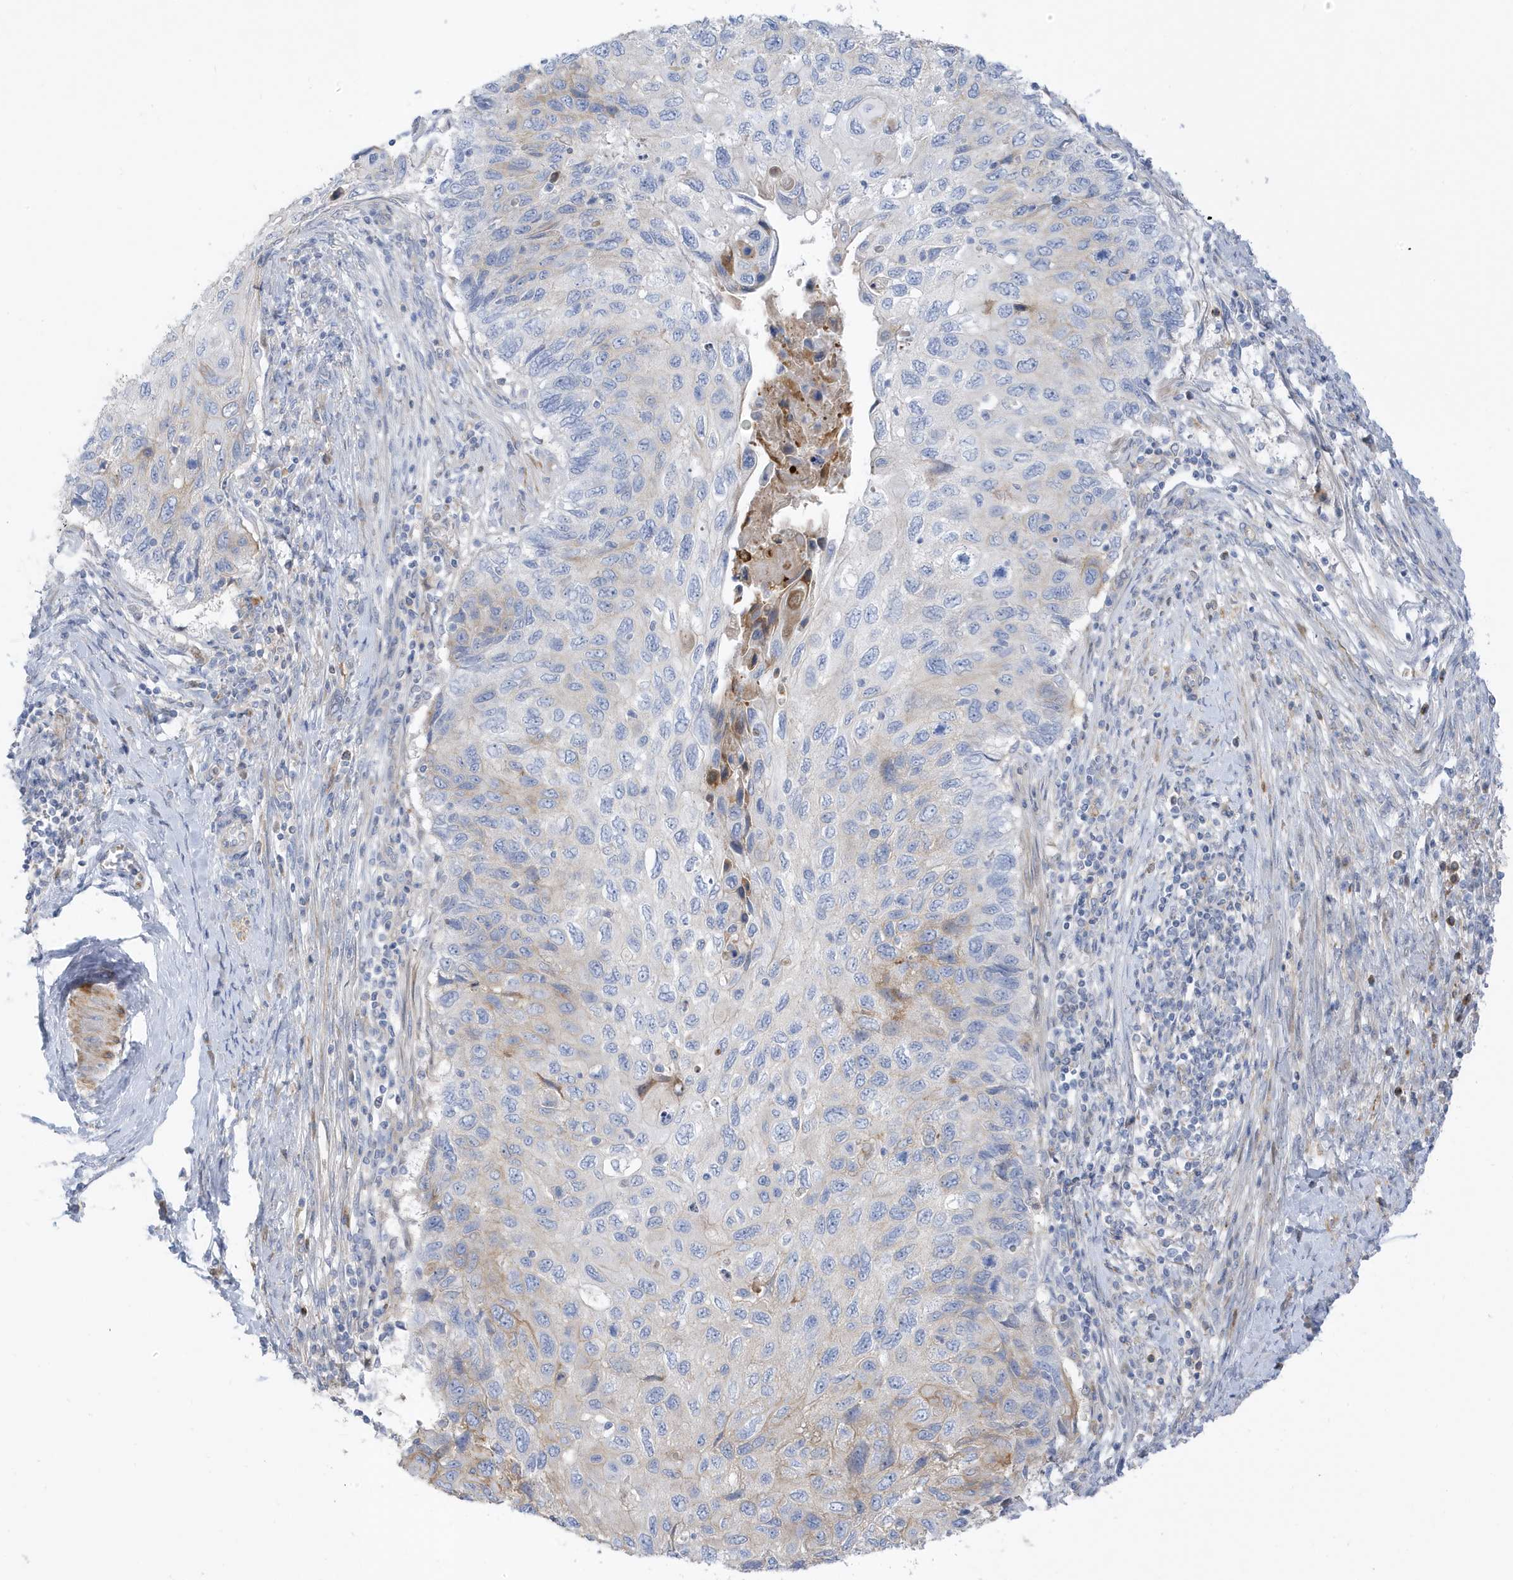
{"staining": {"intensity": "weak", "quantity": "<25%", "location": "cytoplasmic/membranous"}, "tissue": "cervical cancer", "cell_type": "Tumor cells", "image_type": "cancer", "snomed": [{"axis": "morphology", "description": "Squamous cell carcinoma, NOS"}, {"axis": "topography", "description": "Cervix"}], "caption": "Tumor cells show no significant expression in cervical cancer (squamous cell carcinoma).", "gene": "ATP13A5", "patient": {"sex": "female", "age": 70}}